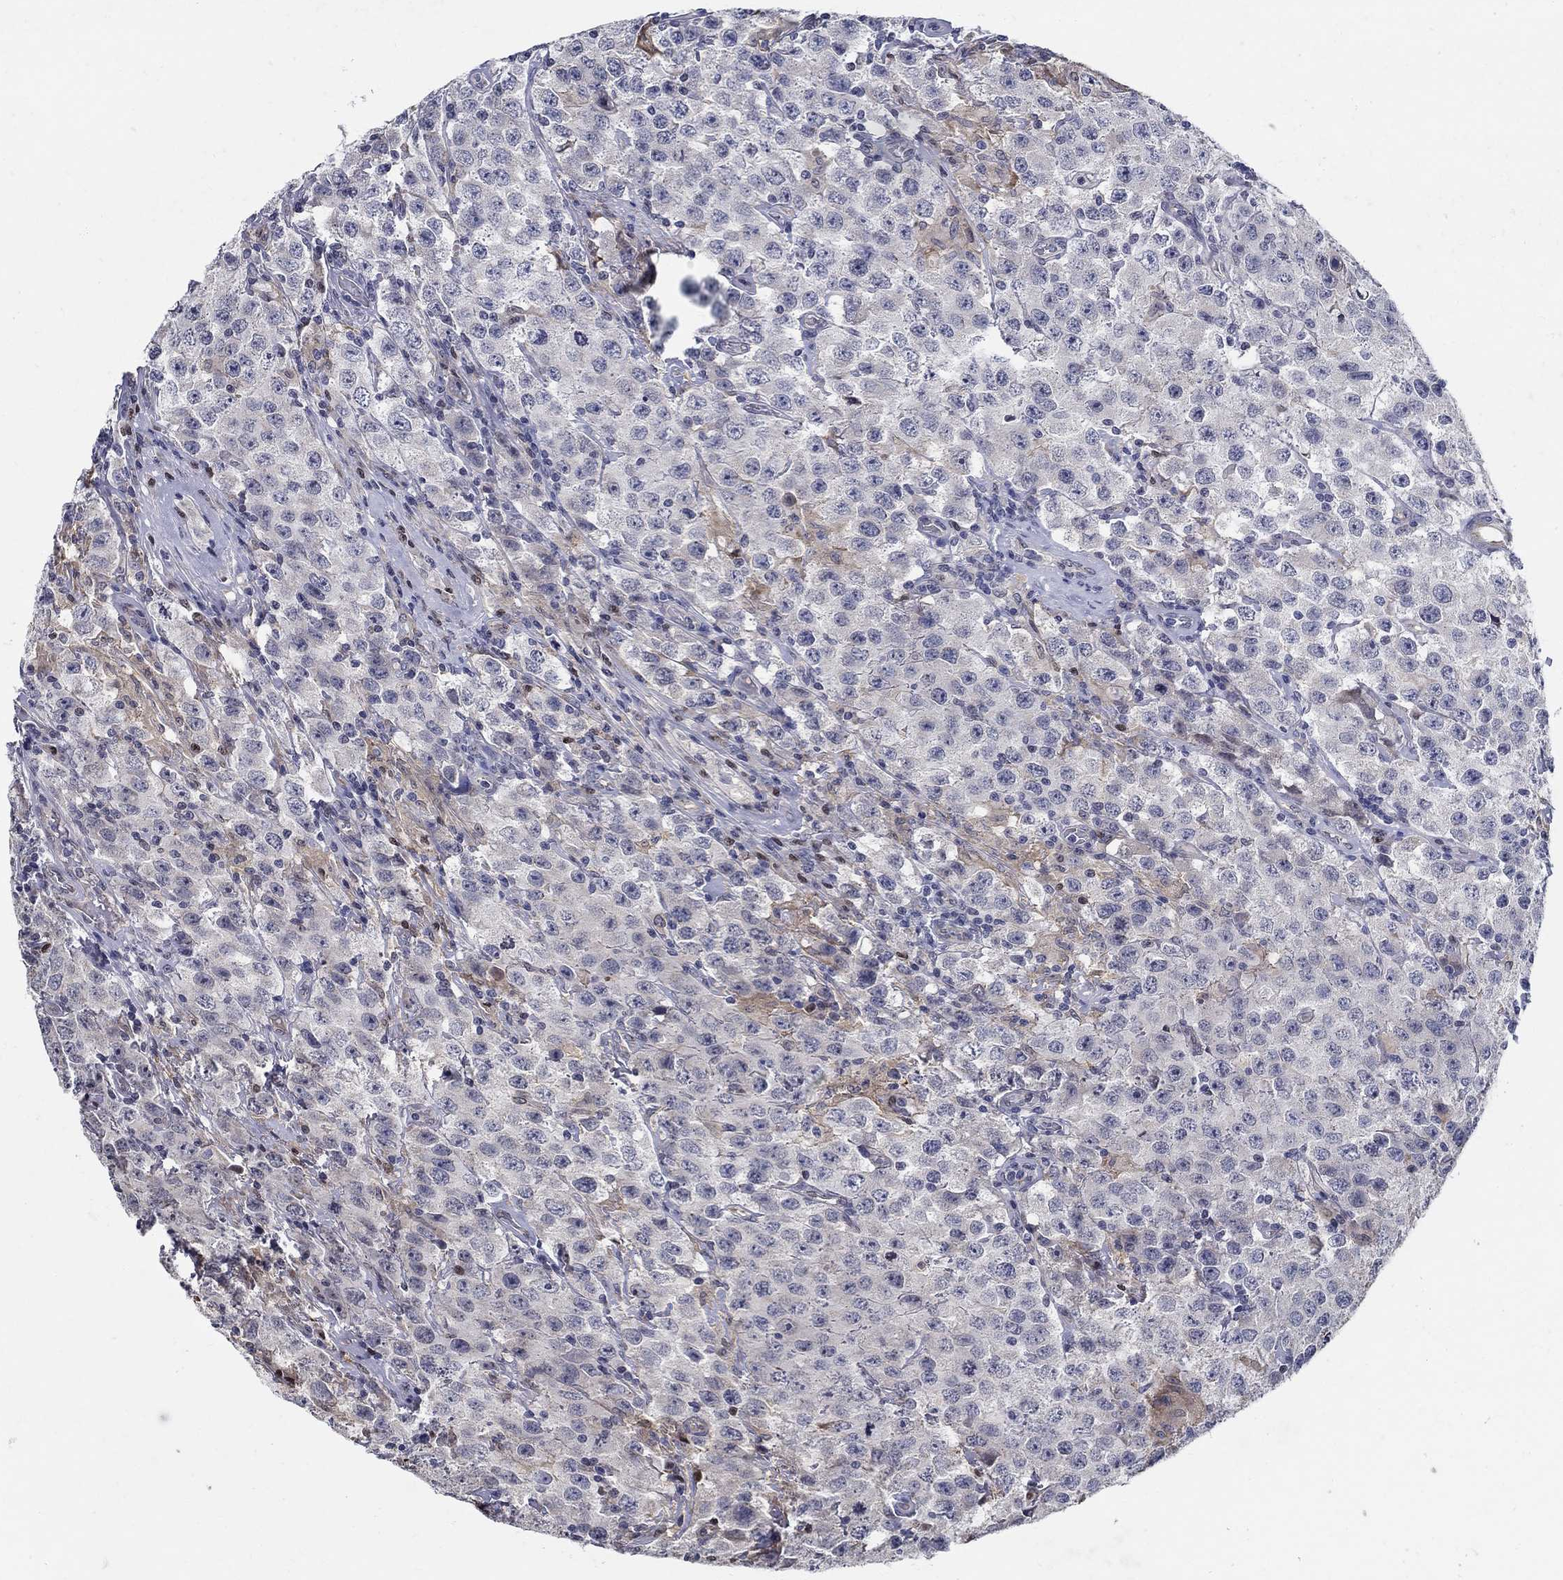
{"staining": {"intensity": "negative", "quantity": "none", "location": "none"}, "tissue": "testis cancer", "cell_type": "Tumor cells", "image_type": "cancer", "snomed": [{"axis": "morphology", "description": "Seminoma, NOS"}, {"axis": "topography", "description": "Testis"}], "caption": "IHC image of neoplastic tissue: human testis cancer stained with DAB demonstrates no significant protein positivity in tumor cells.", "gene": "C16orf46", "patient": {"sex": "male", "age": 52}}